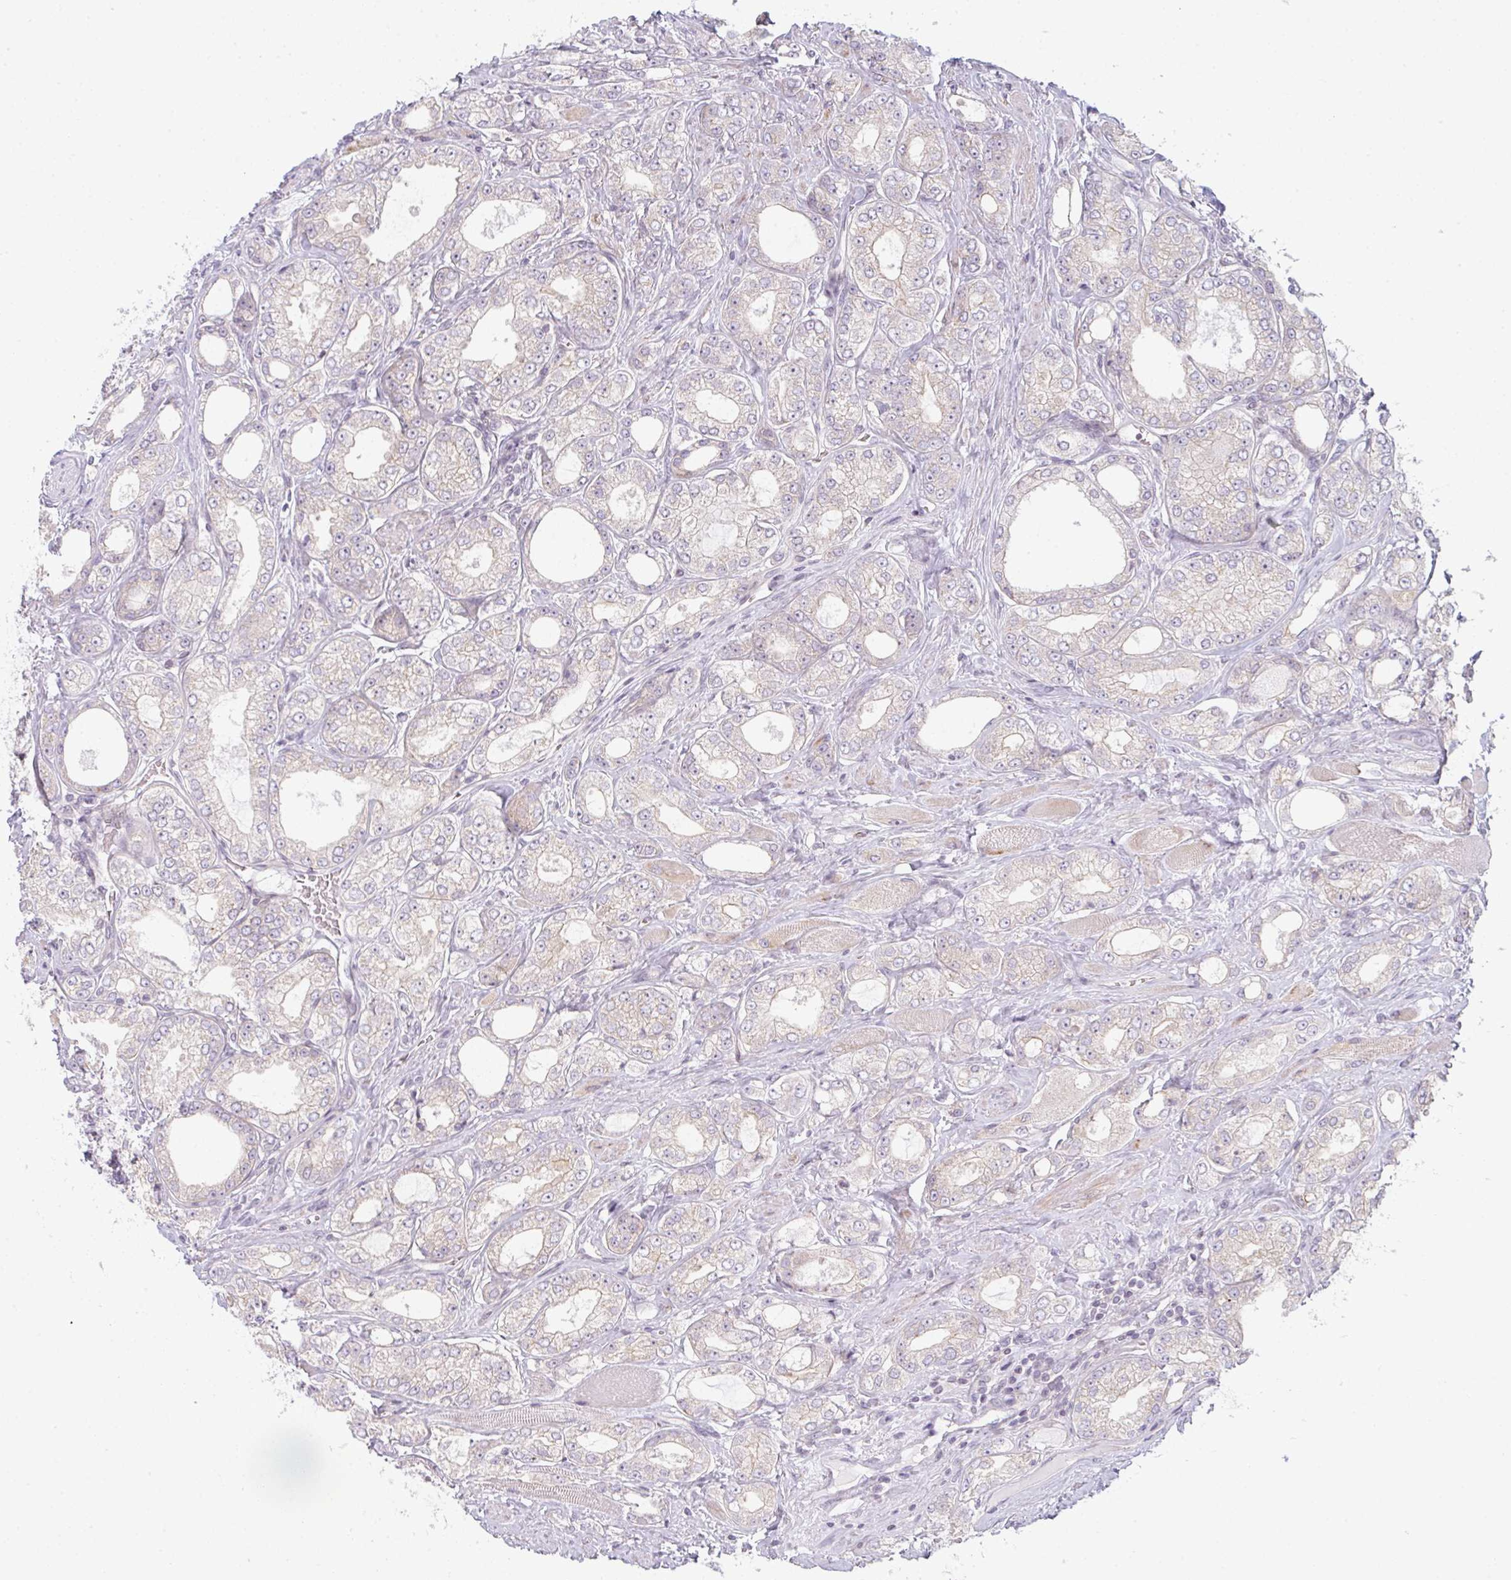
{"staining": {"intensity": "weak", "quantity": "<25%", "location": "cytoplasmic/membranous"}, "tissue": "prostate cancer", "cell_type": "Tumor cells", "image_type": "cancer", "snomed": [{"axis": "morphology", "description": "Adenocarcinoma, High grade"}, {"axis": "topography", "description": "Prostate"}], "caption": "The IHC micrograph has no significant staining in tumor cells of prostate cancer tissue.", "gene": "TMEM237", "patient": {"sex": "male", "age": 68}}